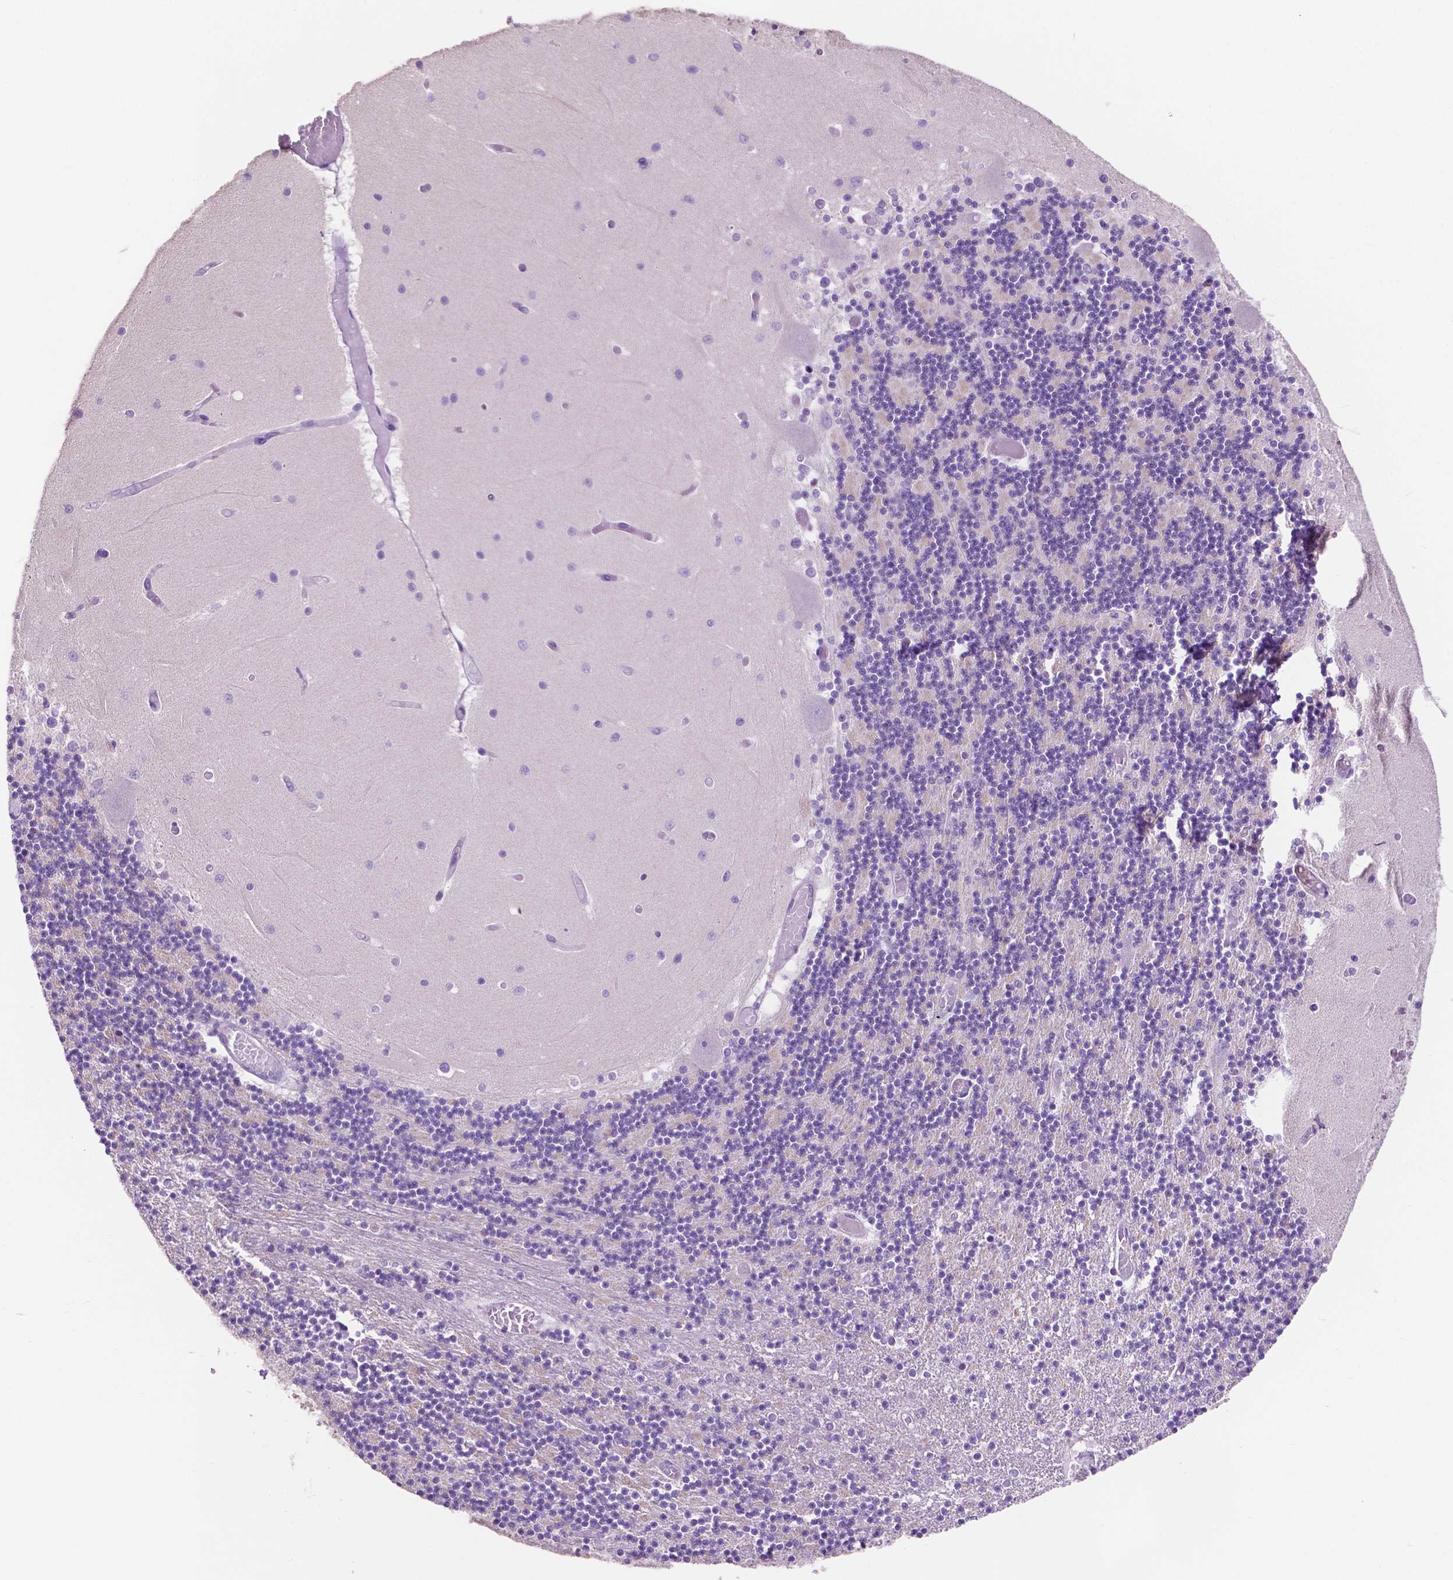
{"staining": {"intensity": "negative", "quantity": "none", "location": "none"}, "tissue": "cerebellum", "cell_type": "Cells in granular layer", "image_type": "normal", "snomed": [{"axis": "morphology", "description": "Normal tissue, NOS"}, {"axis": "topography", "description": "Cerebellum"}], "caption": "The histopathology image shows no staining of cells in granular layer in normal cerebellum.", "gene": "CLDN17", "patient": {"sex": "female", "age": 28}}